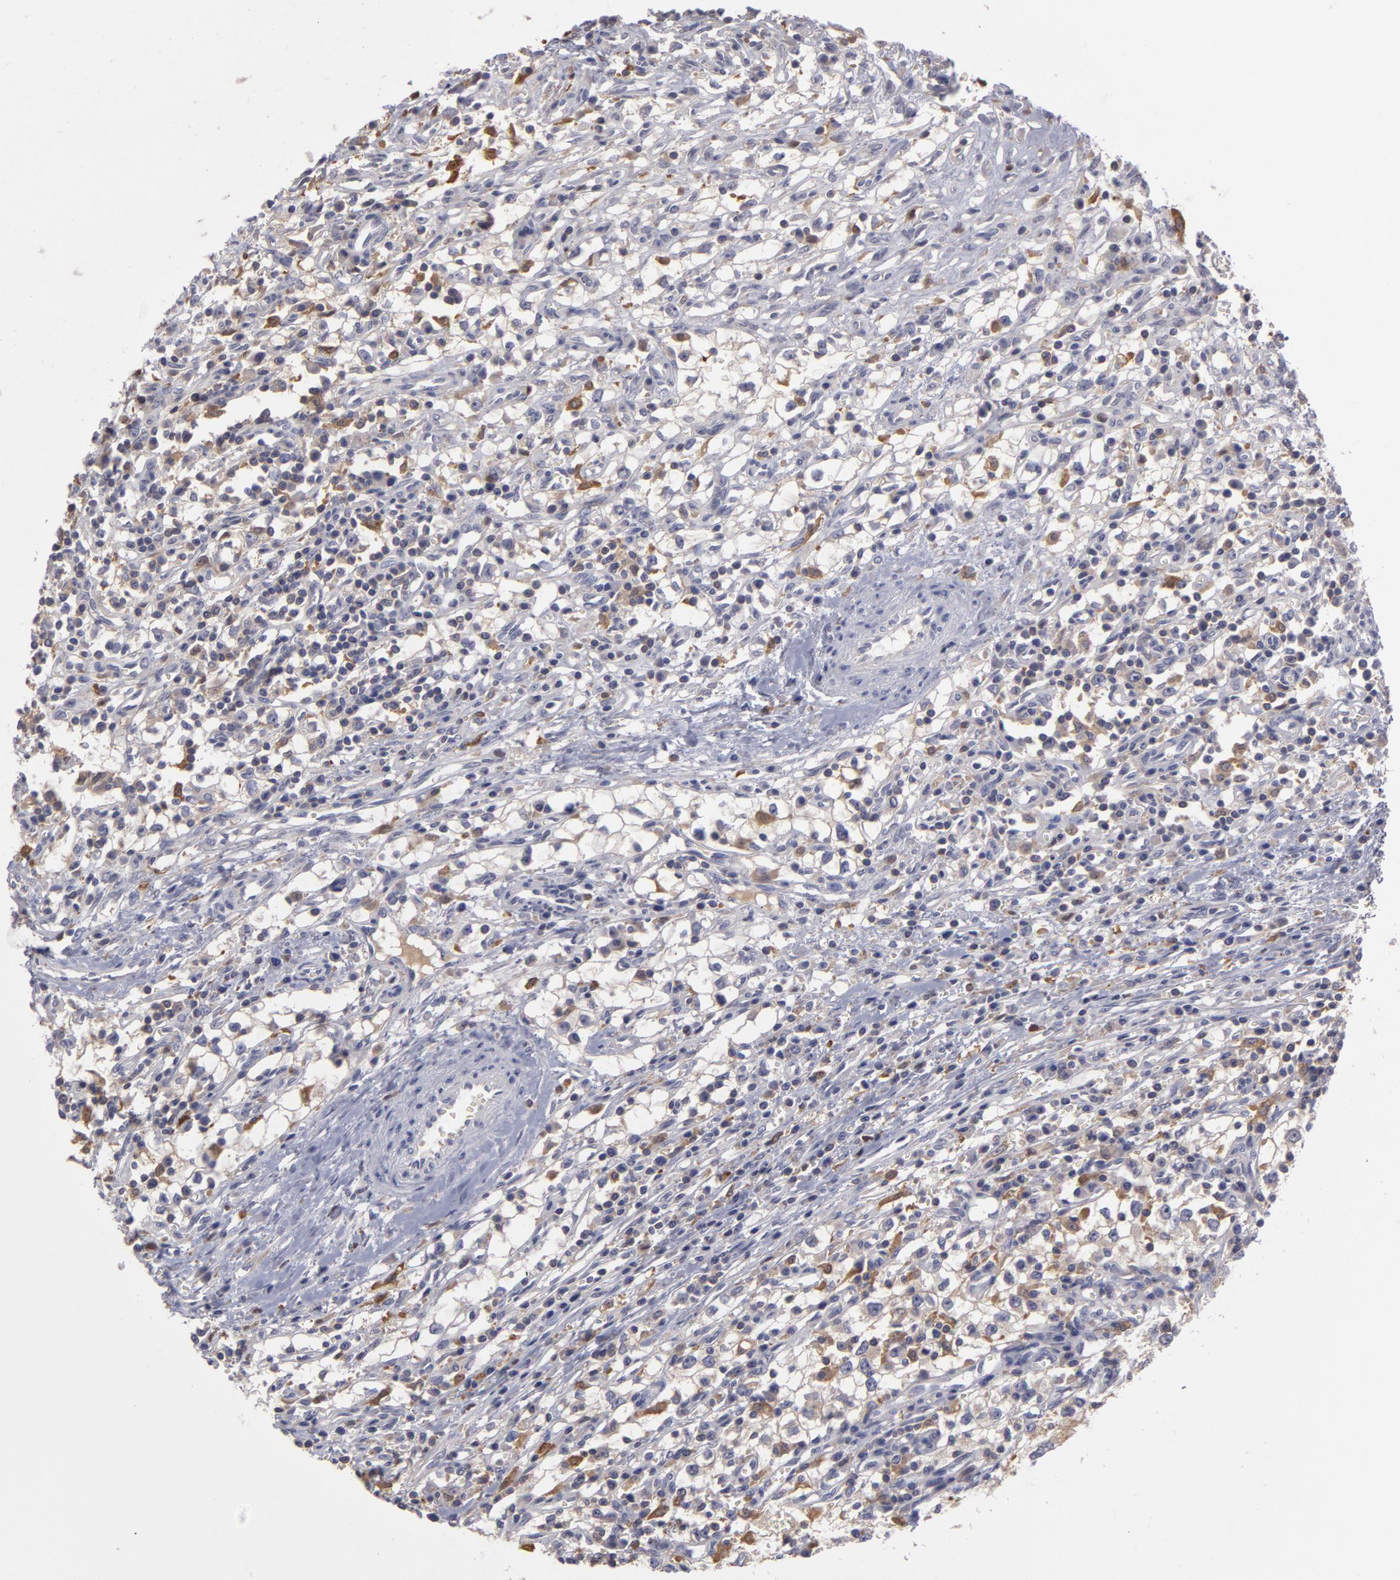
{"staining": {"intensity": "negative", "quantity": "none", "location": "none"}, "tissue": "renal cancer", "cell_type": "Tumor cells", "image_type": "cancer", "snomed": [{"axis": "morphology", "description": "Adenocarcinoma, NOS"}, {"axis": "topography", "description": "Kidney"}], "caption": "Human adenocarcinoma (renal) stained for a protein using immunohistochemistry (IHC) shows no staining in tumor cells.", "gene": "GNPDA1", "patient": {"sex": "male", "age": 82}}